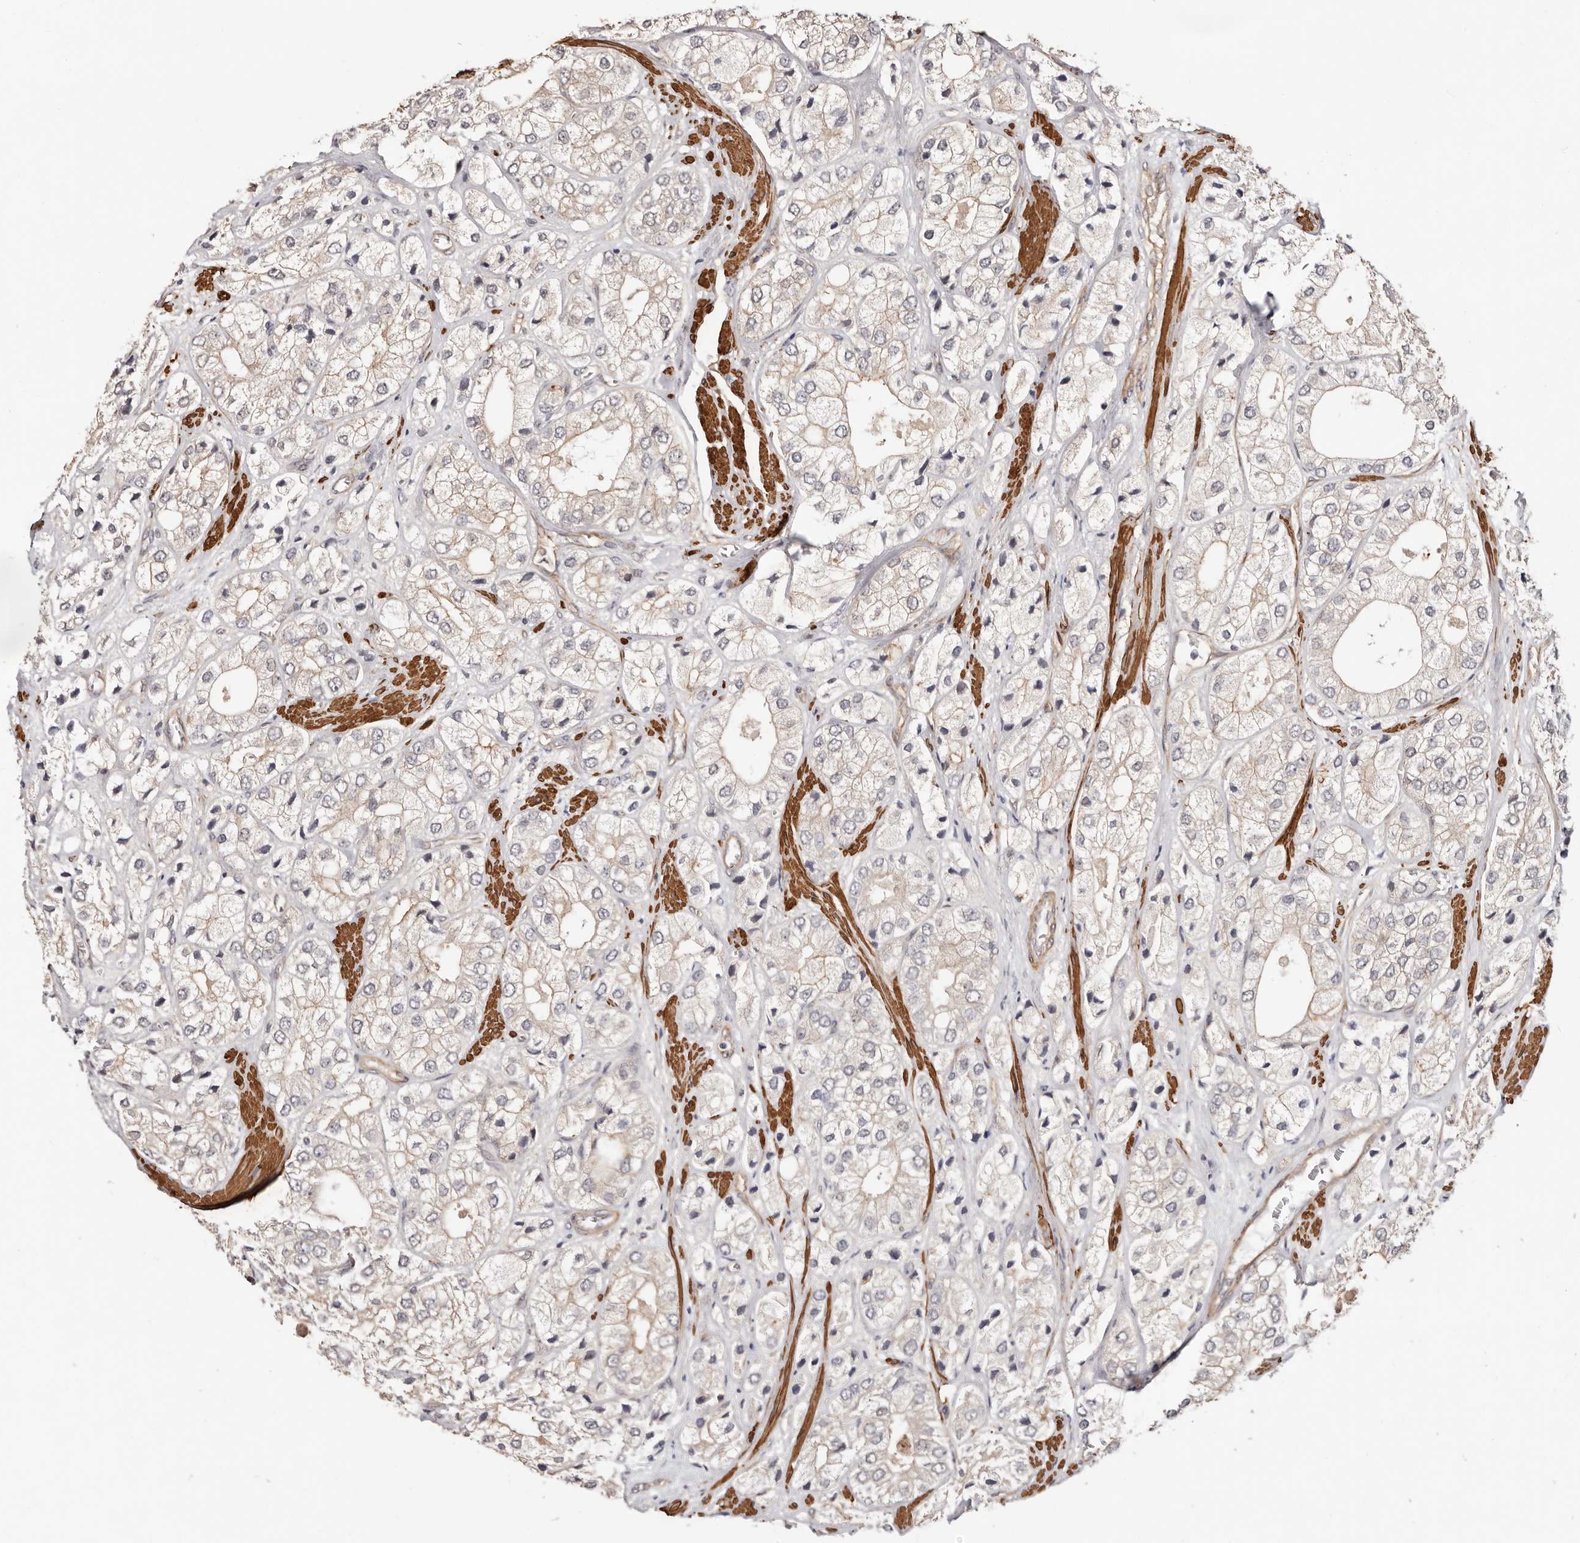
{"staining": {"intensity": "negative", "quantity": "none", "location": "none"}, "tissue": "prostate cancer", "cell_type": "Tumor cells", "image_type": "cancer", "snomed": [{"axis": "morphology", "description": "Adenocarcinoma, High grade"}, {"axis": "topography", "description": "Prostate"}], "caption": "Protein analysis of prostate adenocarcinoma (high-grade) demonstrates no significant positivity in tumor cells.", "gene": "TRIP13", "patient": {"sex": "male", "age": 50}}